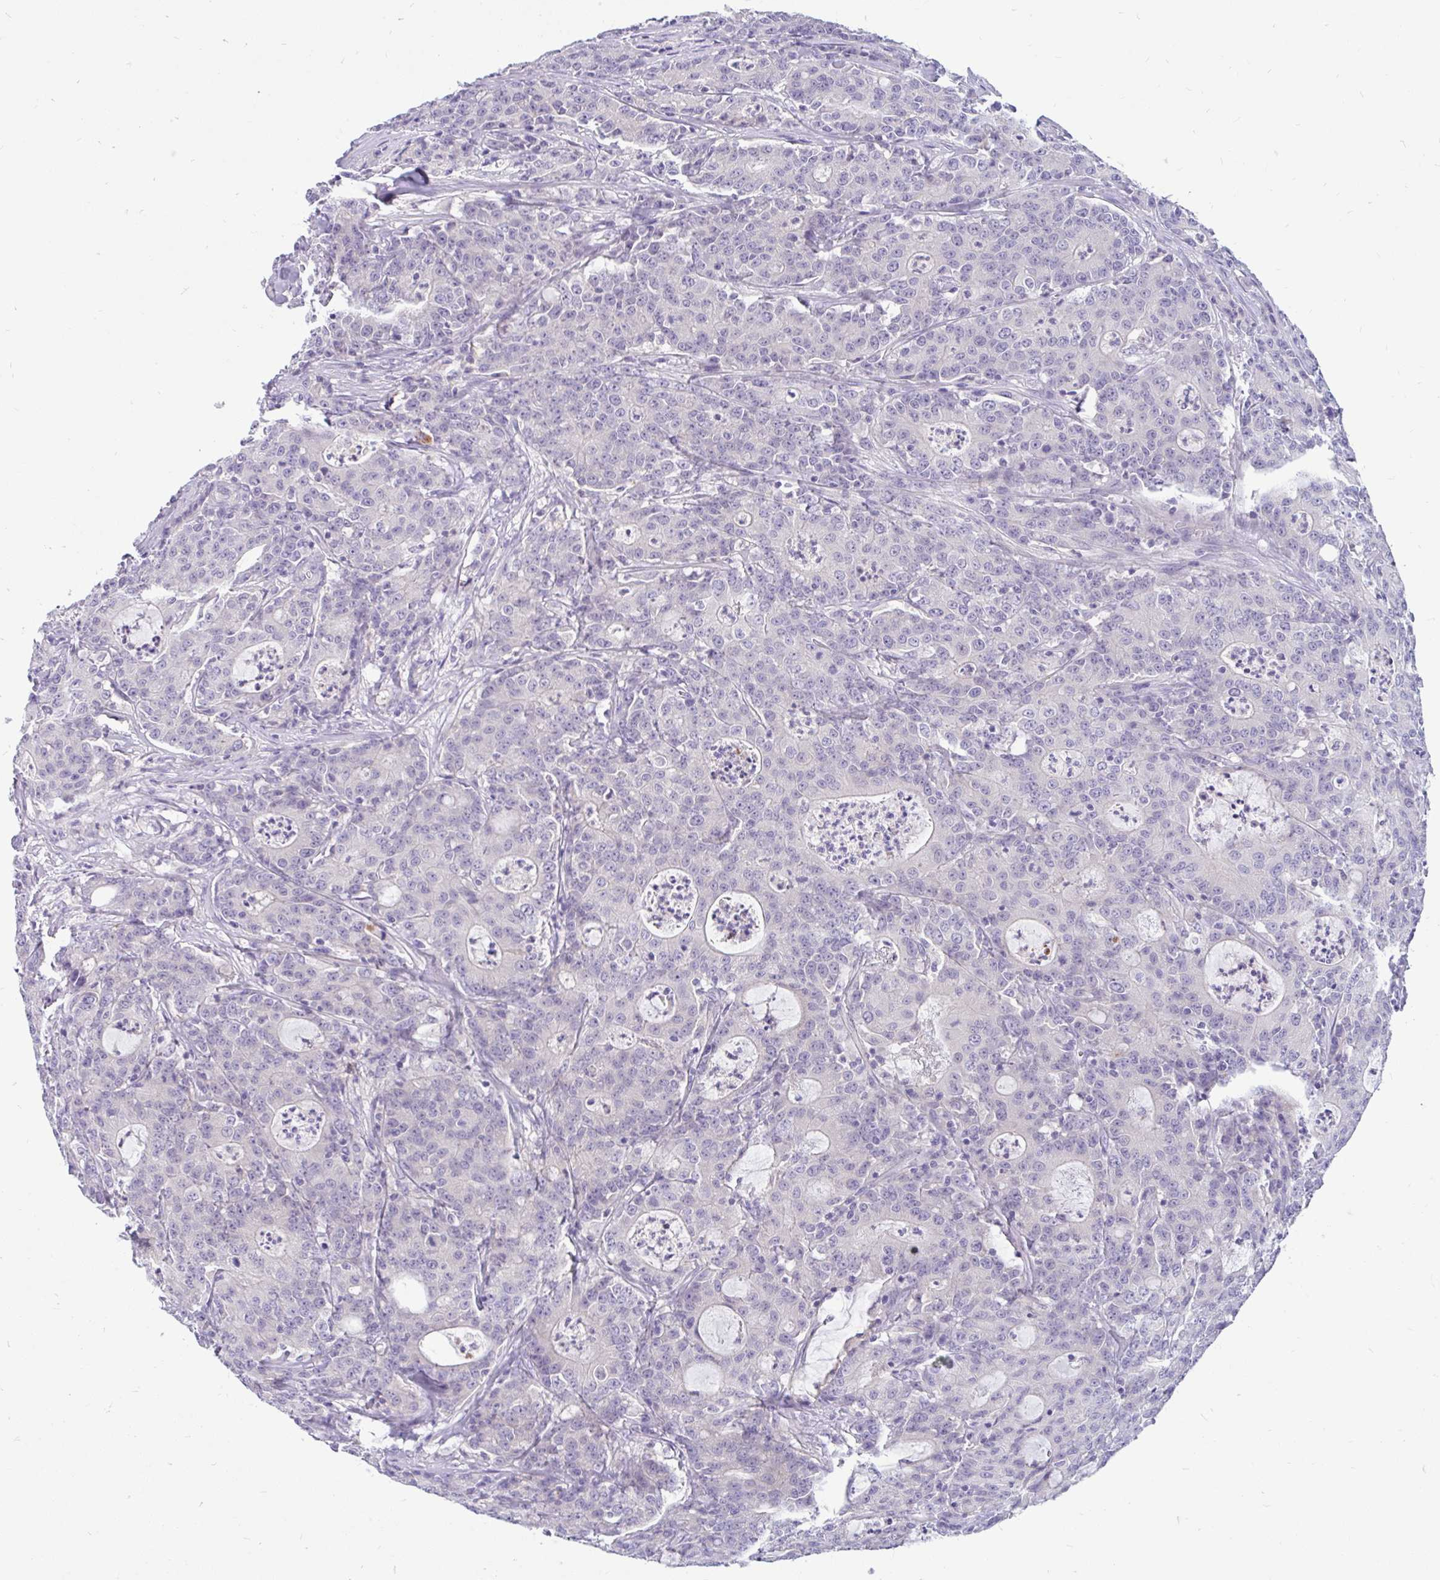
{"staining": {"intensity": "negative", "quantity": "none", "location": "none"}, "tissue": "colorectal cancer", "cell_type": "Tumor cells", "image_type": "cancer", "snomed": [{"axis": "morphology", "description": "Adenocarcinoma, NOS"}, {"axis": "topography", "description": "Colon"}], "caption": "Colorectal adenocarcinoma was stained to show a protein in brown. There is no significant positivity in tumor cells.", "gene": "KIAA2013", "patient": {"sex": "male", "age": 83}}